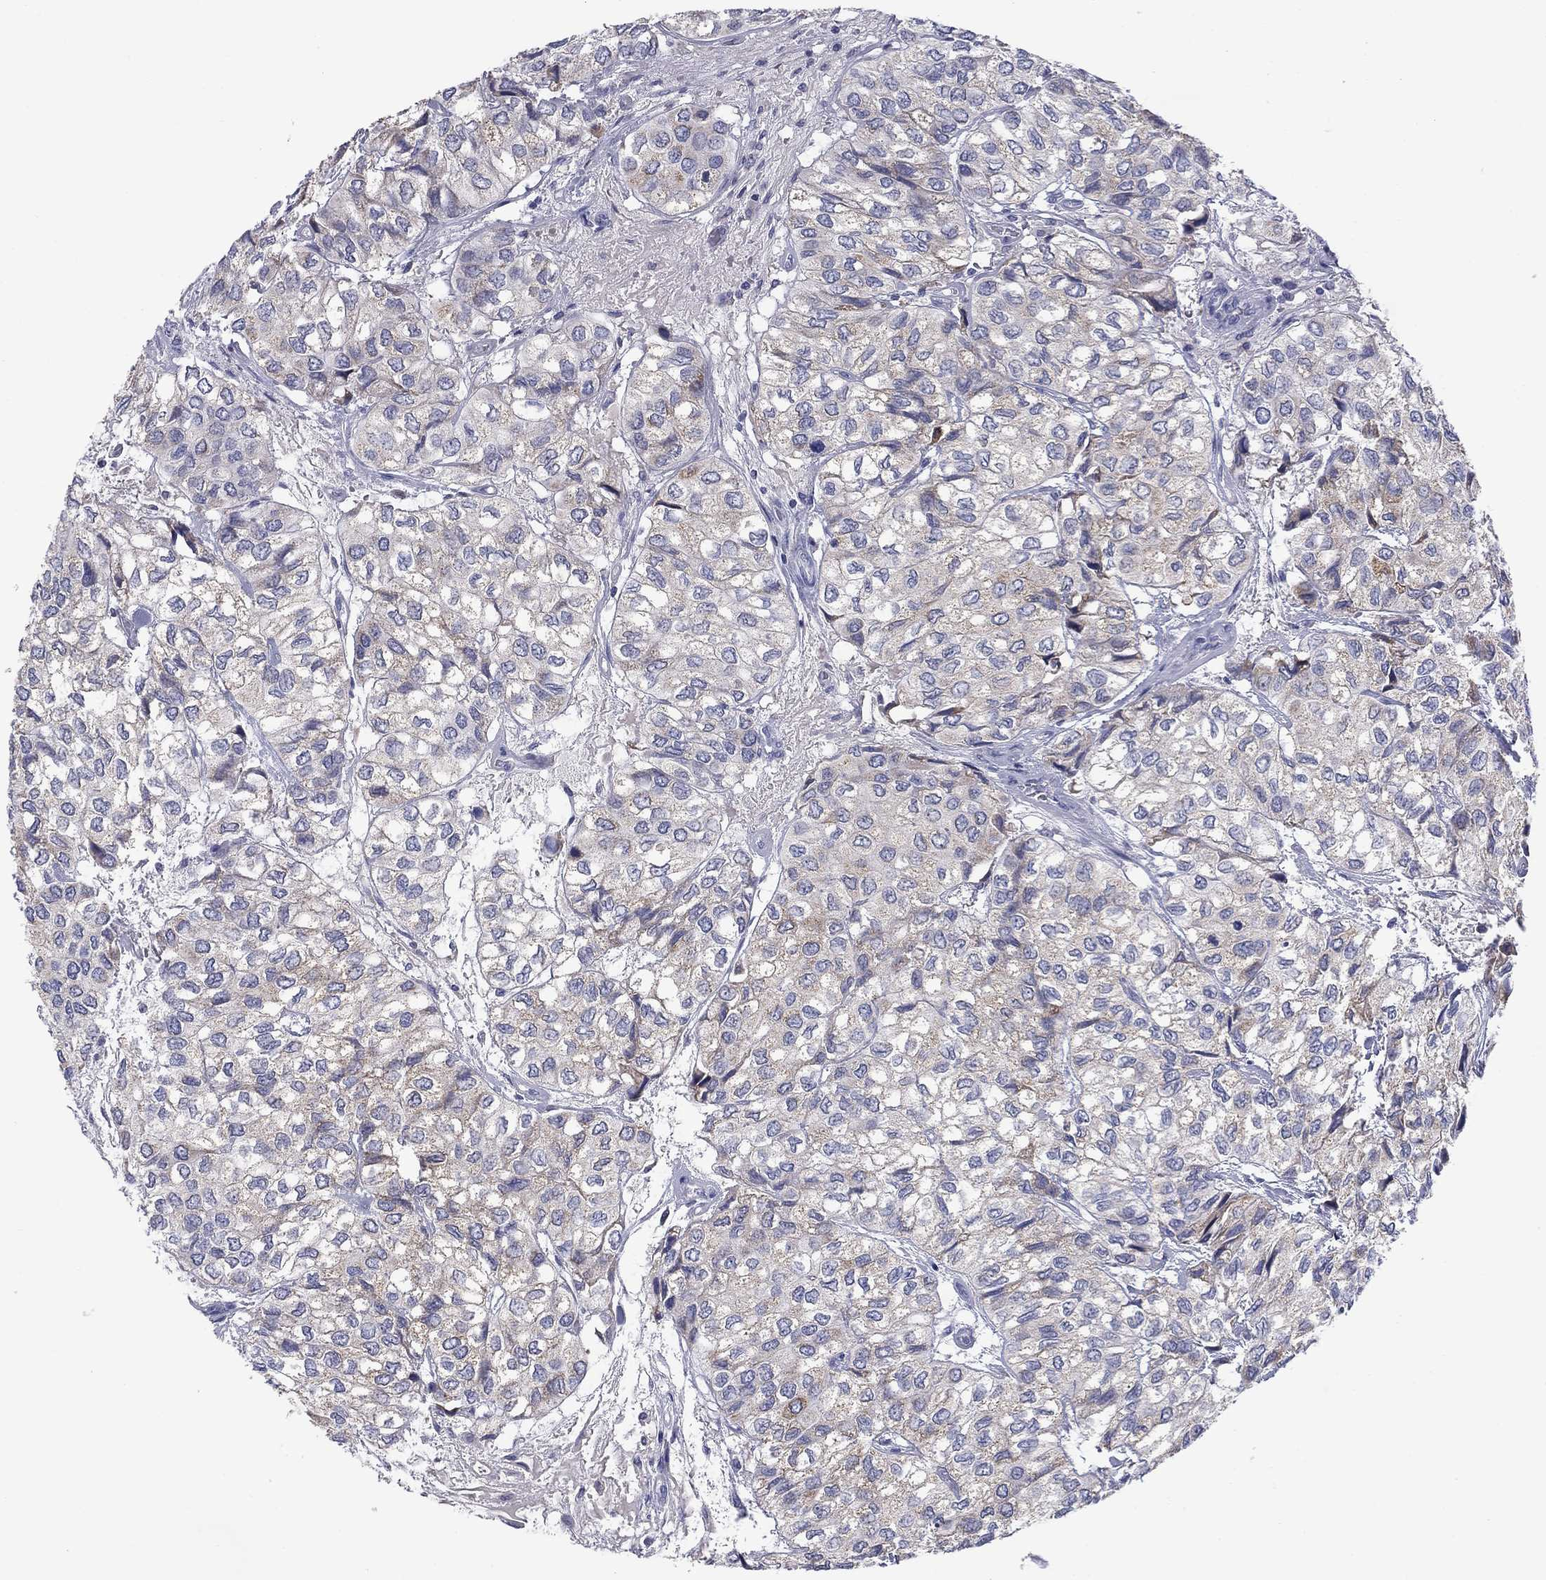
{"staining": {"intensity": "weak", "quantity": "<25%", "location": "cytoplasmic/membranous"}, "tissue": "urothelial cancer", "cell_type": "Tumor cells", "image_type": "cancer", "snomed": [{"axis": "morphology", "description": "Urothelial carcinoma, High grade"}, {"axis": "topography", "description": "Urinary bladder"}], "caption": "Immunohistochemistry (IHC) image of neoplastic tissue: urothelial carcinoma (high-grade) stained with DAB reveals no significant protein staining in tumor cells. (Brightfield microscopy of DAB (3,3'-diaminobenzidine) immunohistochemistry at high magnification).", "gene": "FRK", "patient": {"sex": "male", "age": 73}}